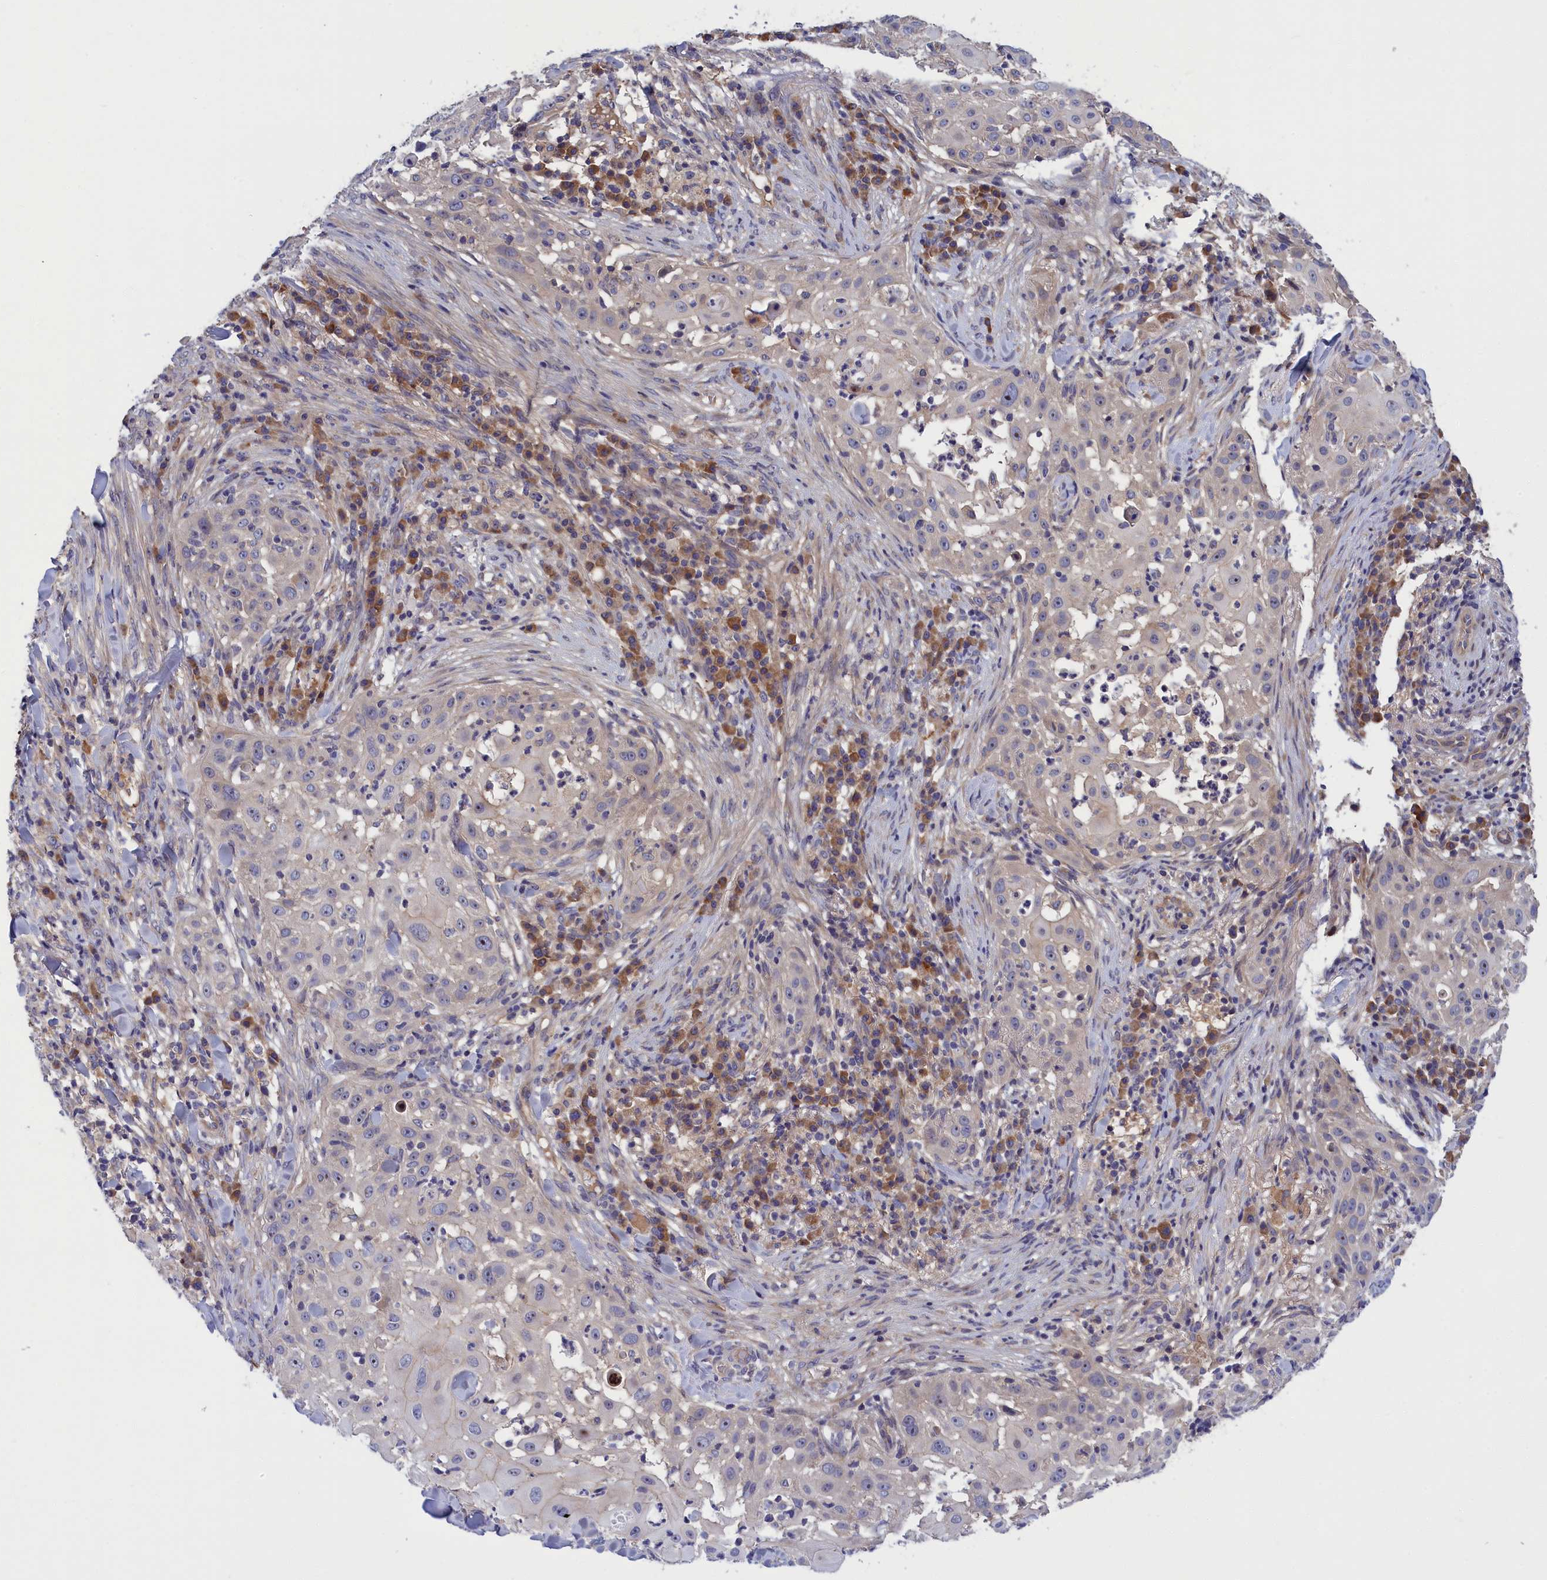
{"staining": {"intensity": "moderate", "quantity": "<25%", "location": "nuclear"}, "tissue": "skin cancer", "cell_type": "Tumor cells", "image_type": "cancer", "snomed": [{"axis": "morphology", "description": "Squamous cell carcinoma, NOS"}, {"axis": "topography", "description": "Skin"}], "caption": "The histopathology image displays immunohistochemical staining of squamous cell carcinoma (skin). There is moderate nuclear positivity is appreciated in approximately <25% of tumor cells.", "gene": "CRACD", "patient": {"sex": "female", "age": 44}}